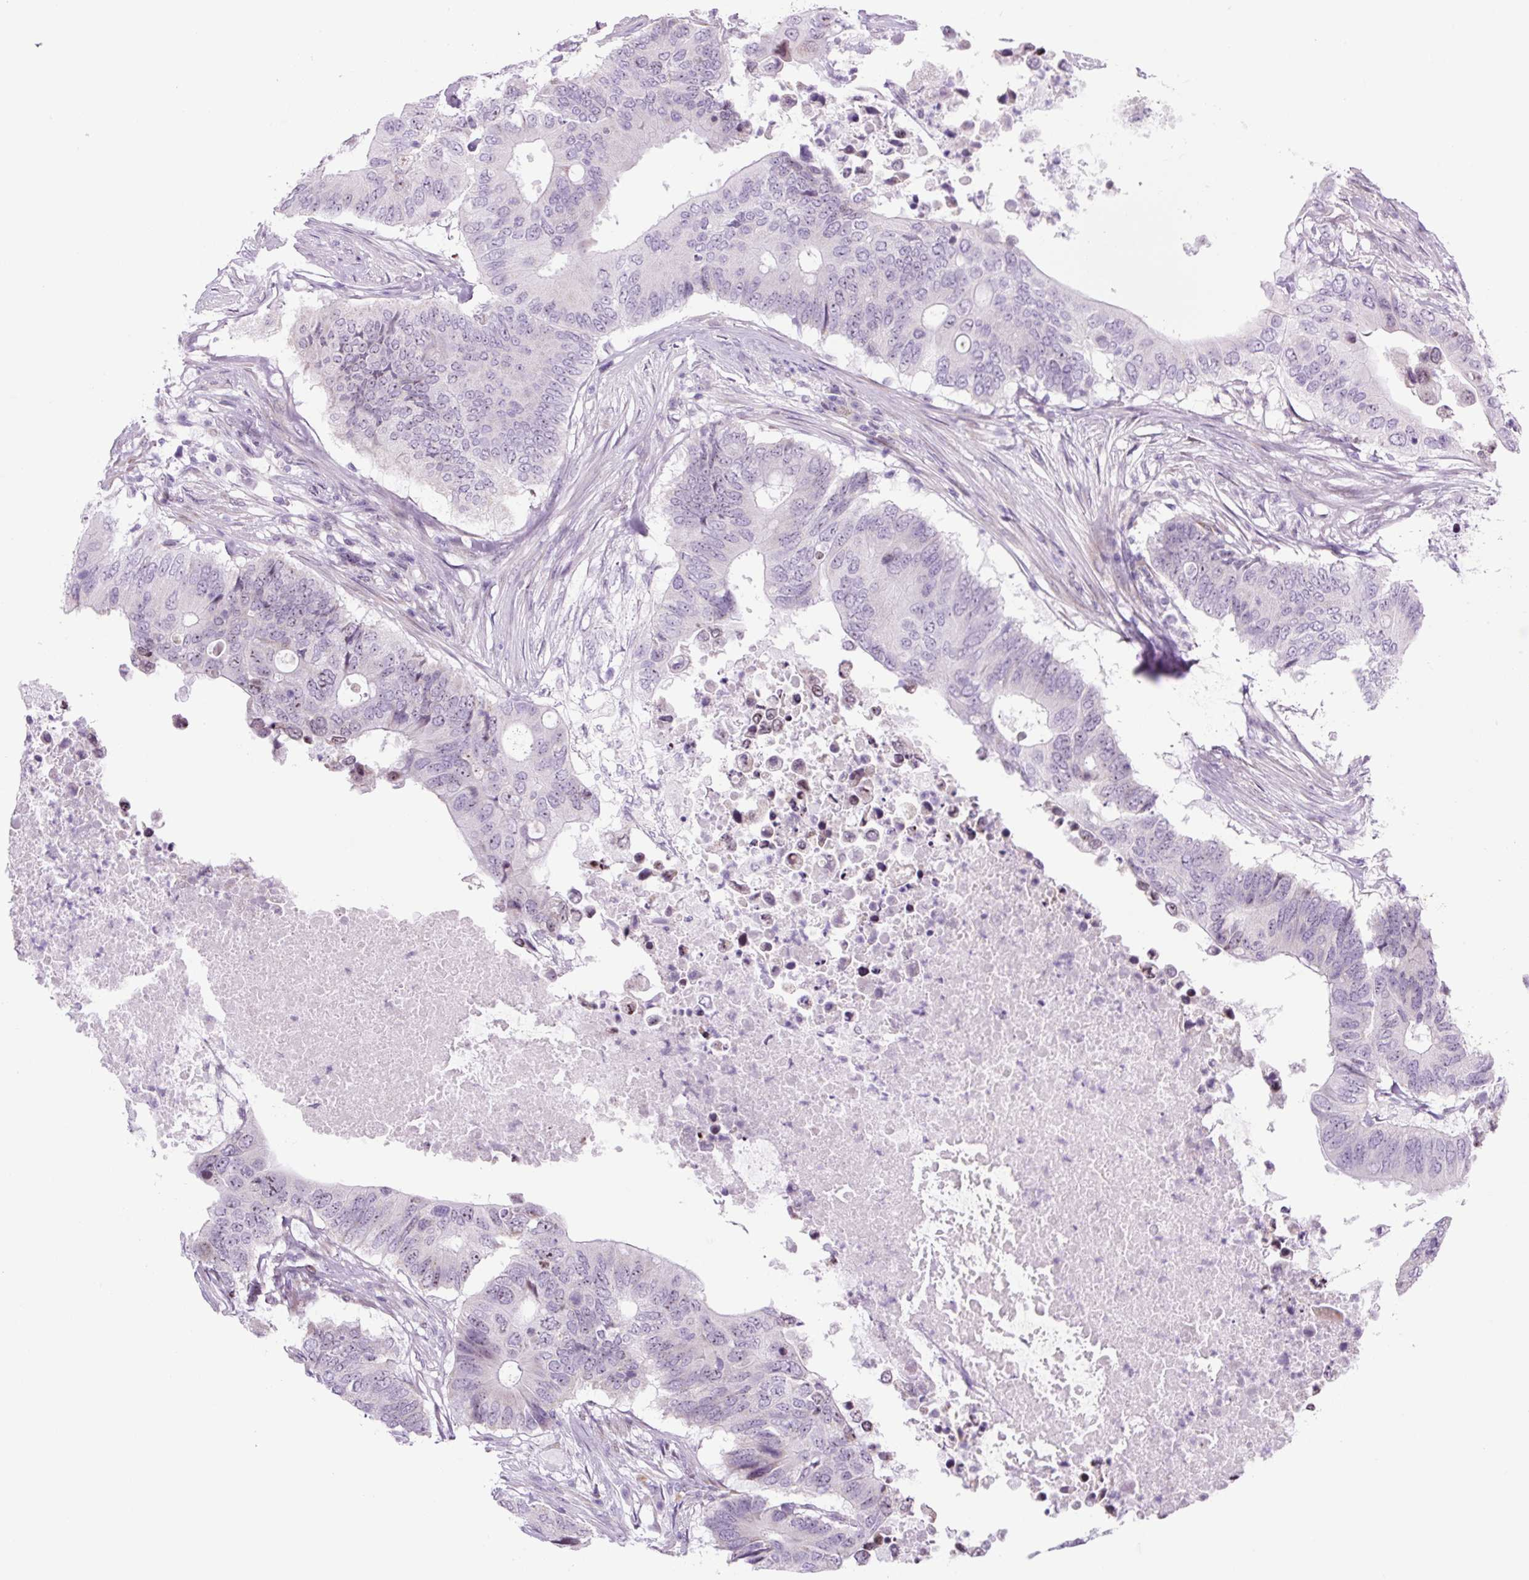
{"staining": {"intensity": "weak", "quantity": "<25%", "location": "nuclear"}, "tissue": "colorectal cancer", "cell_type": "Tumor cells", "image_type": "cancer", "snomed": [{"axis": "morphology", "description": "Adenocarcinoma, NOS"}, {"axis": "topography", "description": "Colon"}], "caption": "Immunohistochemistry (IHC) image of human adenocarcinoma (colorectal) stained for a protein (brown), which exhibits no expression in tumor cells.", "gene": "RRS1", "patient": {"sex": "male", "age": 71}}